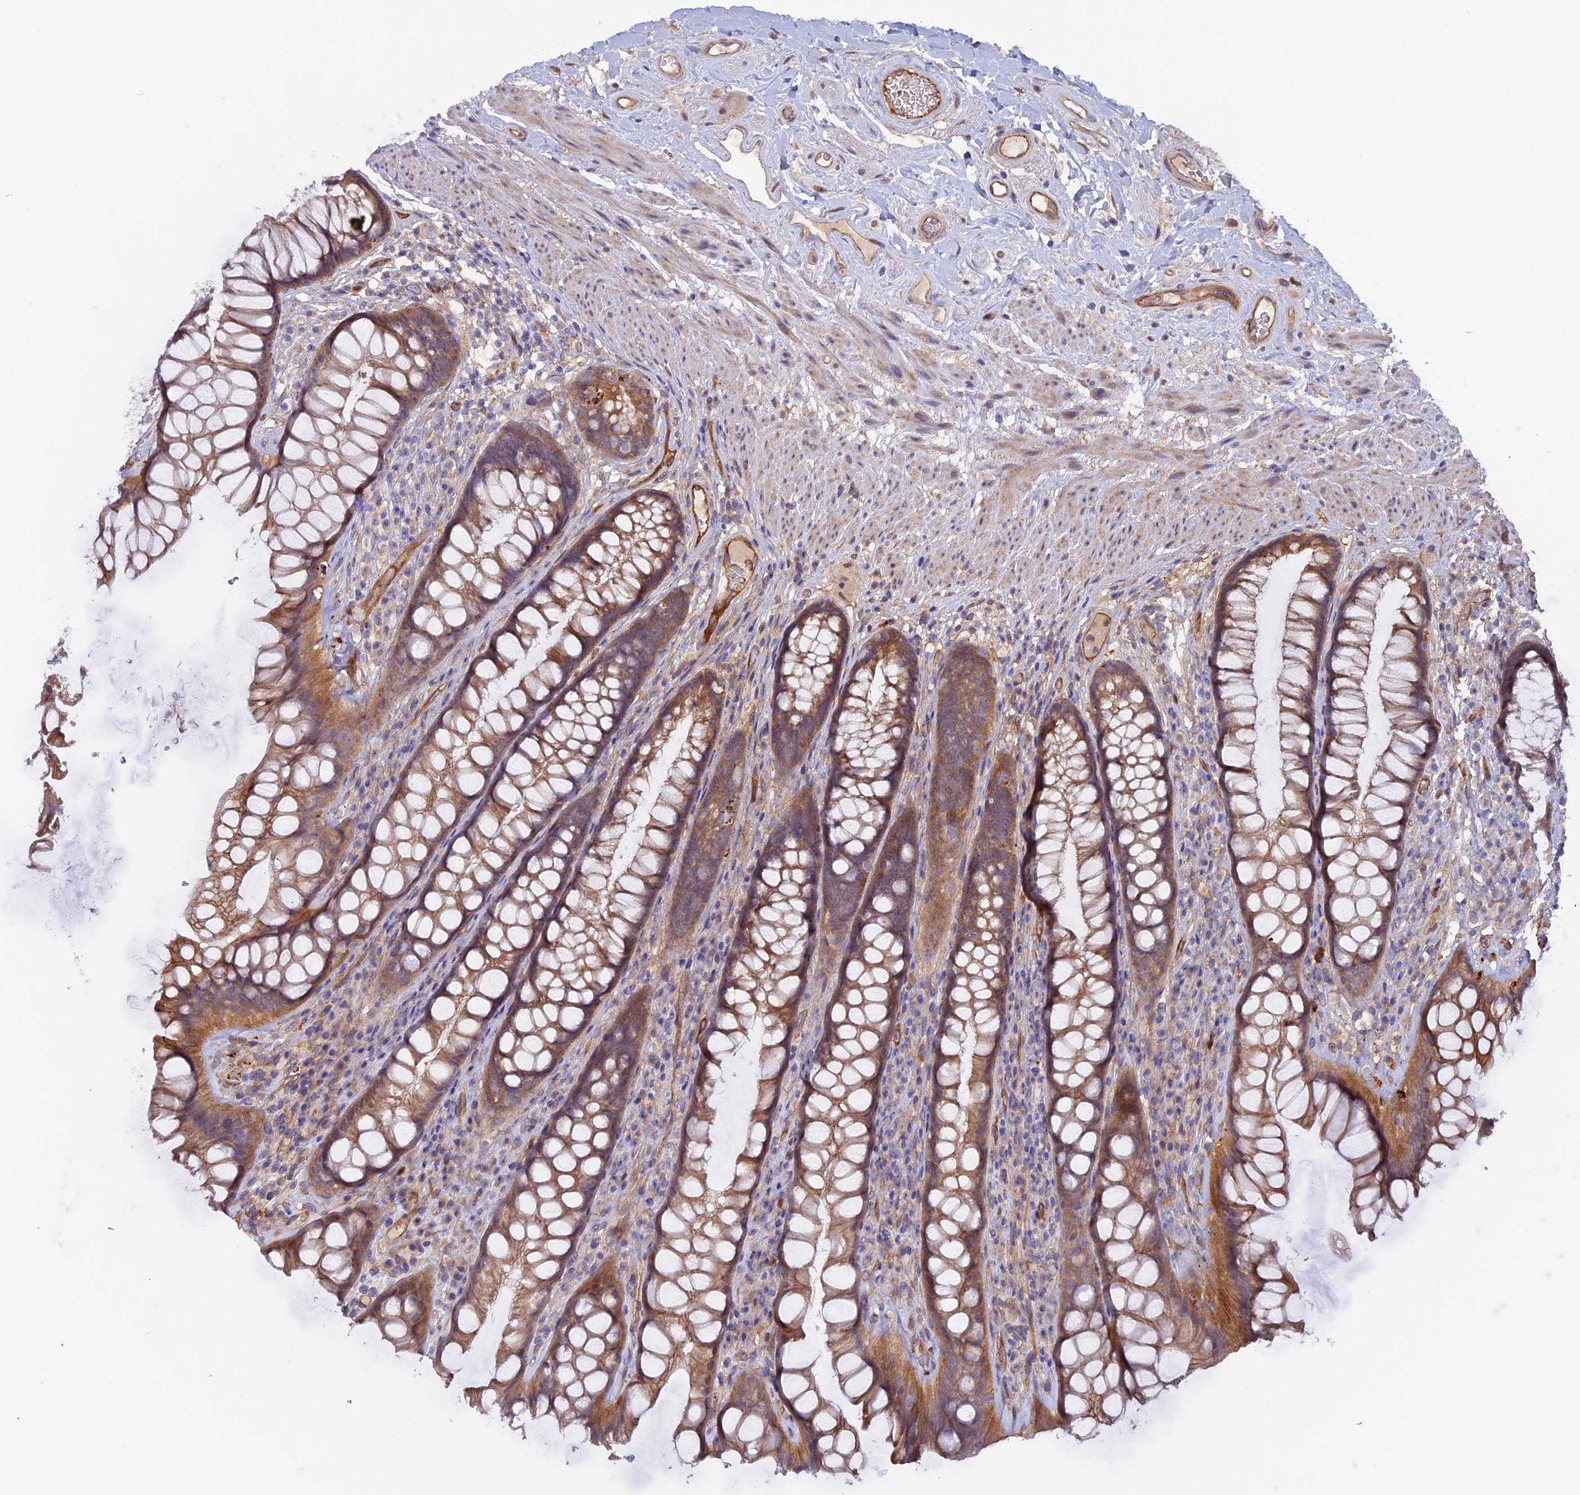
{"staining": {"intensity": "moderate", "quantity": ">75%", "location": "cytoplasmic/membranous"}, "tissue": "rectum", "cell_type": "Glandular cells", "image_type": "normal", "snomed": [{"axis": "morphology", "description": "Normal tissue, NOS"}, {"axis": "topography", "description": "Rectum"}], "caption": "Immunohistochemistry (DAB (3,3'-diaminobenzidine)) staining of unremarkable human rectum displays moderate cytoplasmic/membranous protein expression in approximately >75% of glandular cells.", "gene": "DUS3L", "patient": {"sex": "male", "age": 74}}